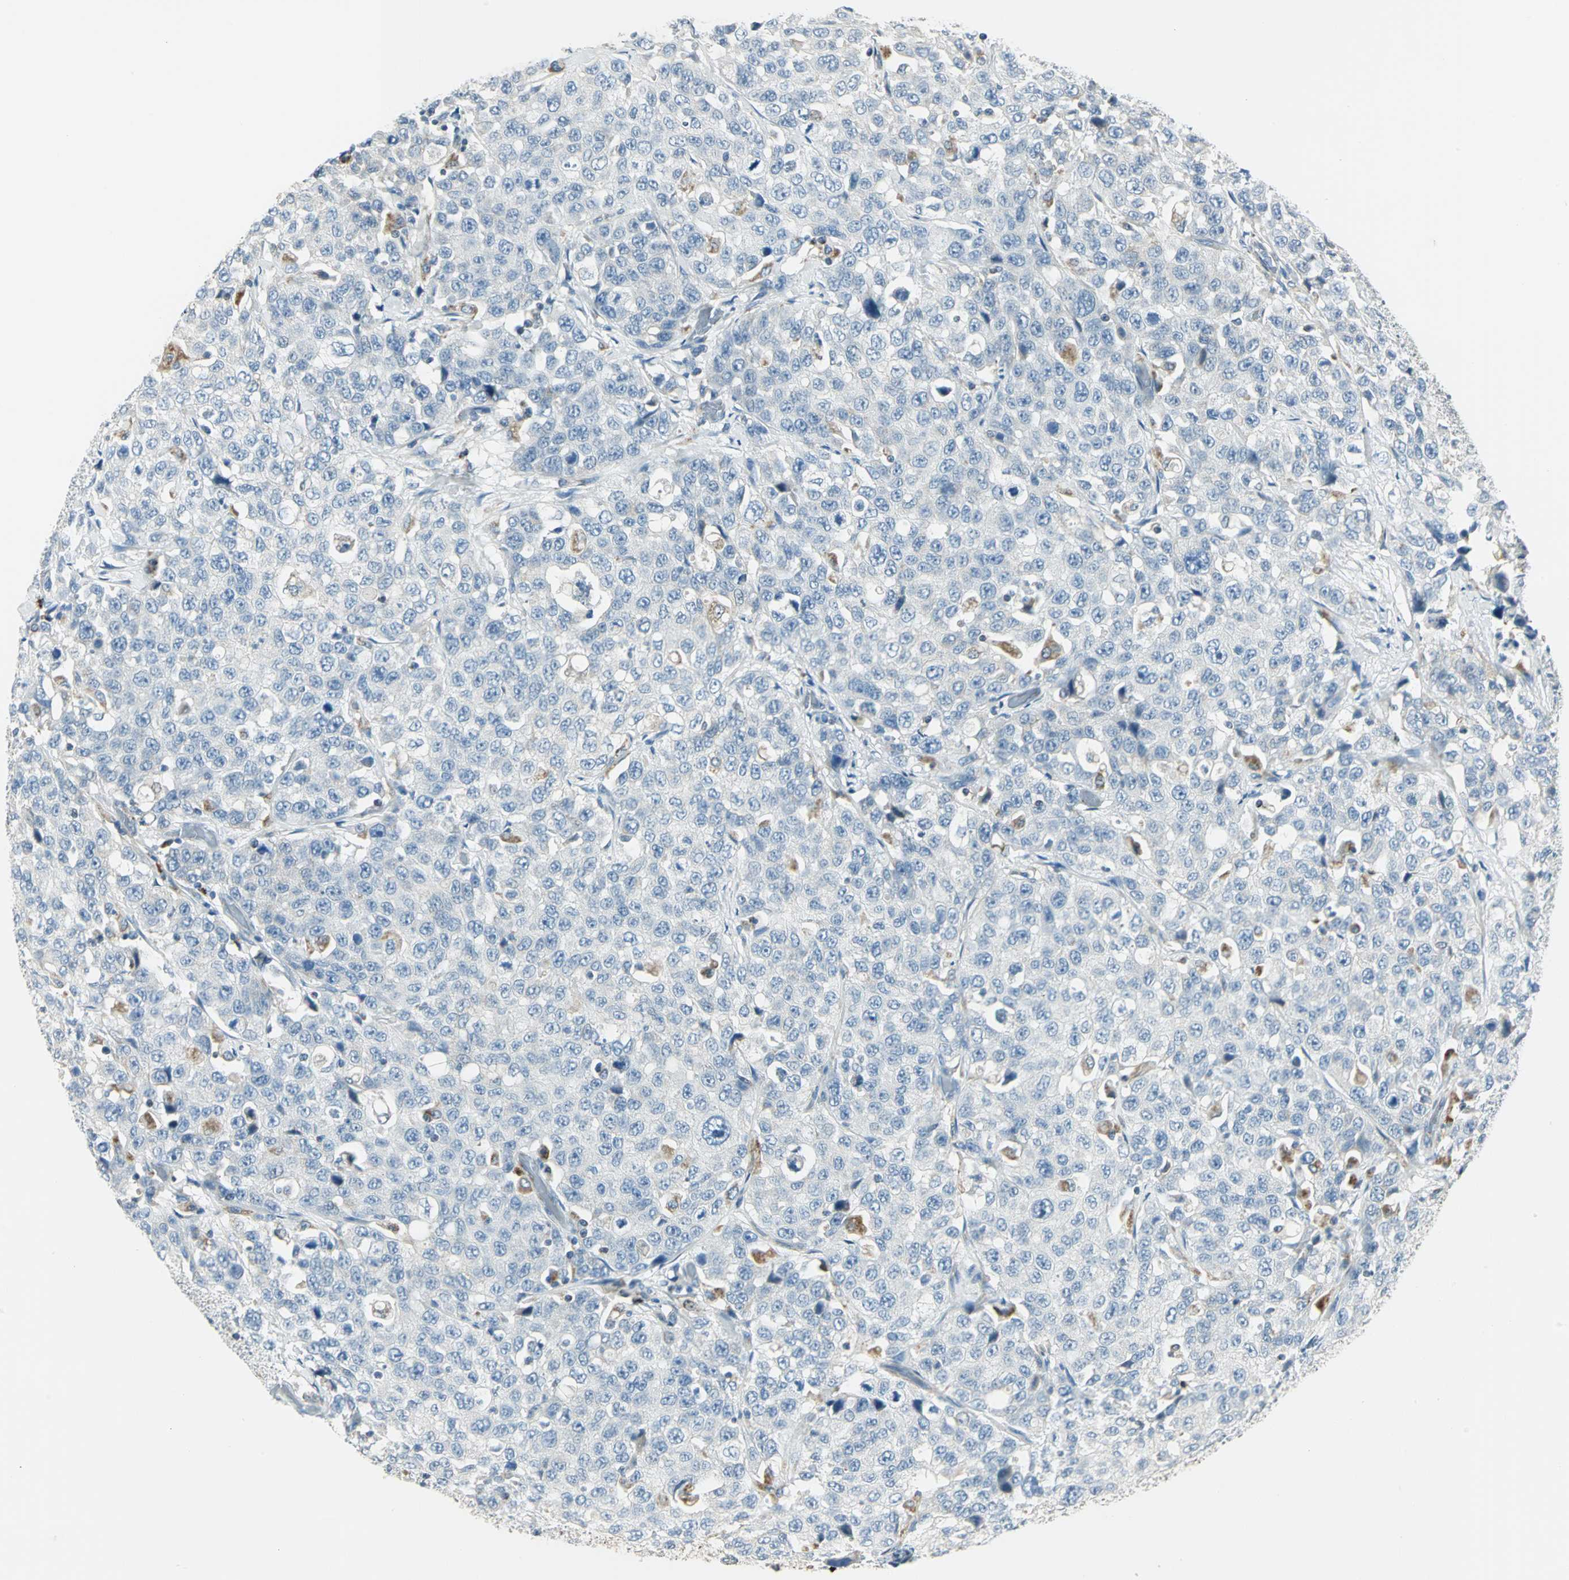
{"staining": {"intensity": "negative", "quantity": "none", "location": "none"}, "tissue": "stomach cancer", "cell_type": "Tumor cells", "image_type": "cancer", "snomed": [{"axis": "morphology", "description": "Normal tissue, NOS"}, {"axis": "morphology", "description": "Adenocarcinoma, NOS"}, {"axis": "topography", "description": "Stomach"}], "caption": "Tumor cells show no significant protein staining in stomach adenocarcinoma.", "gene": "ACADM", "patient": {"sex": "male", "age": 48}}